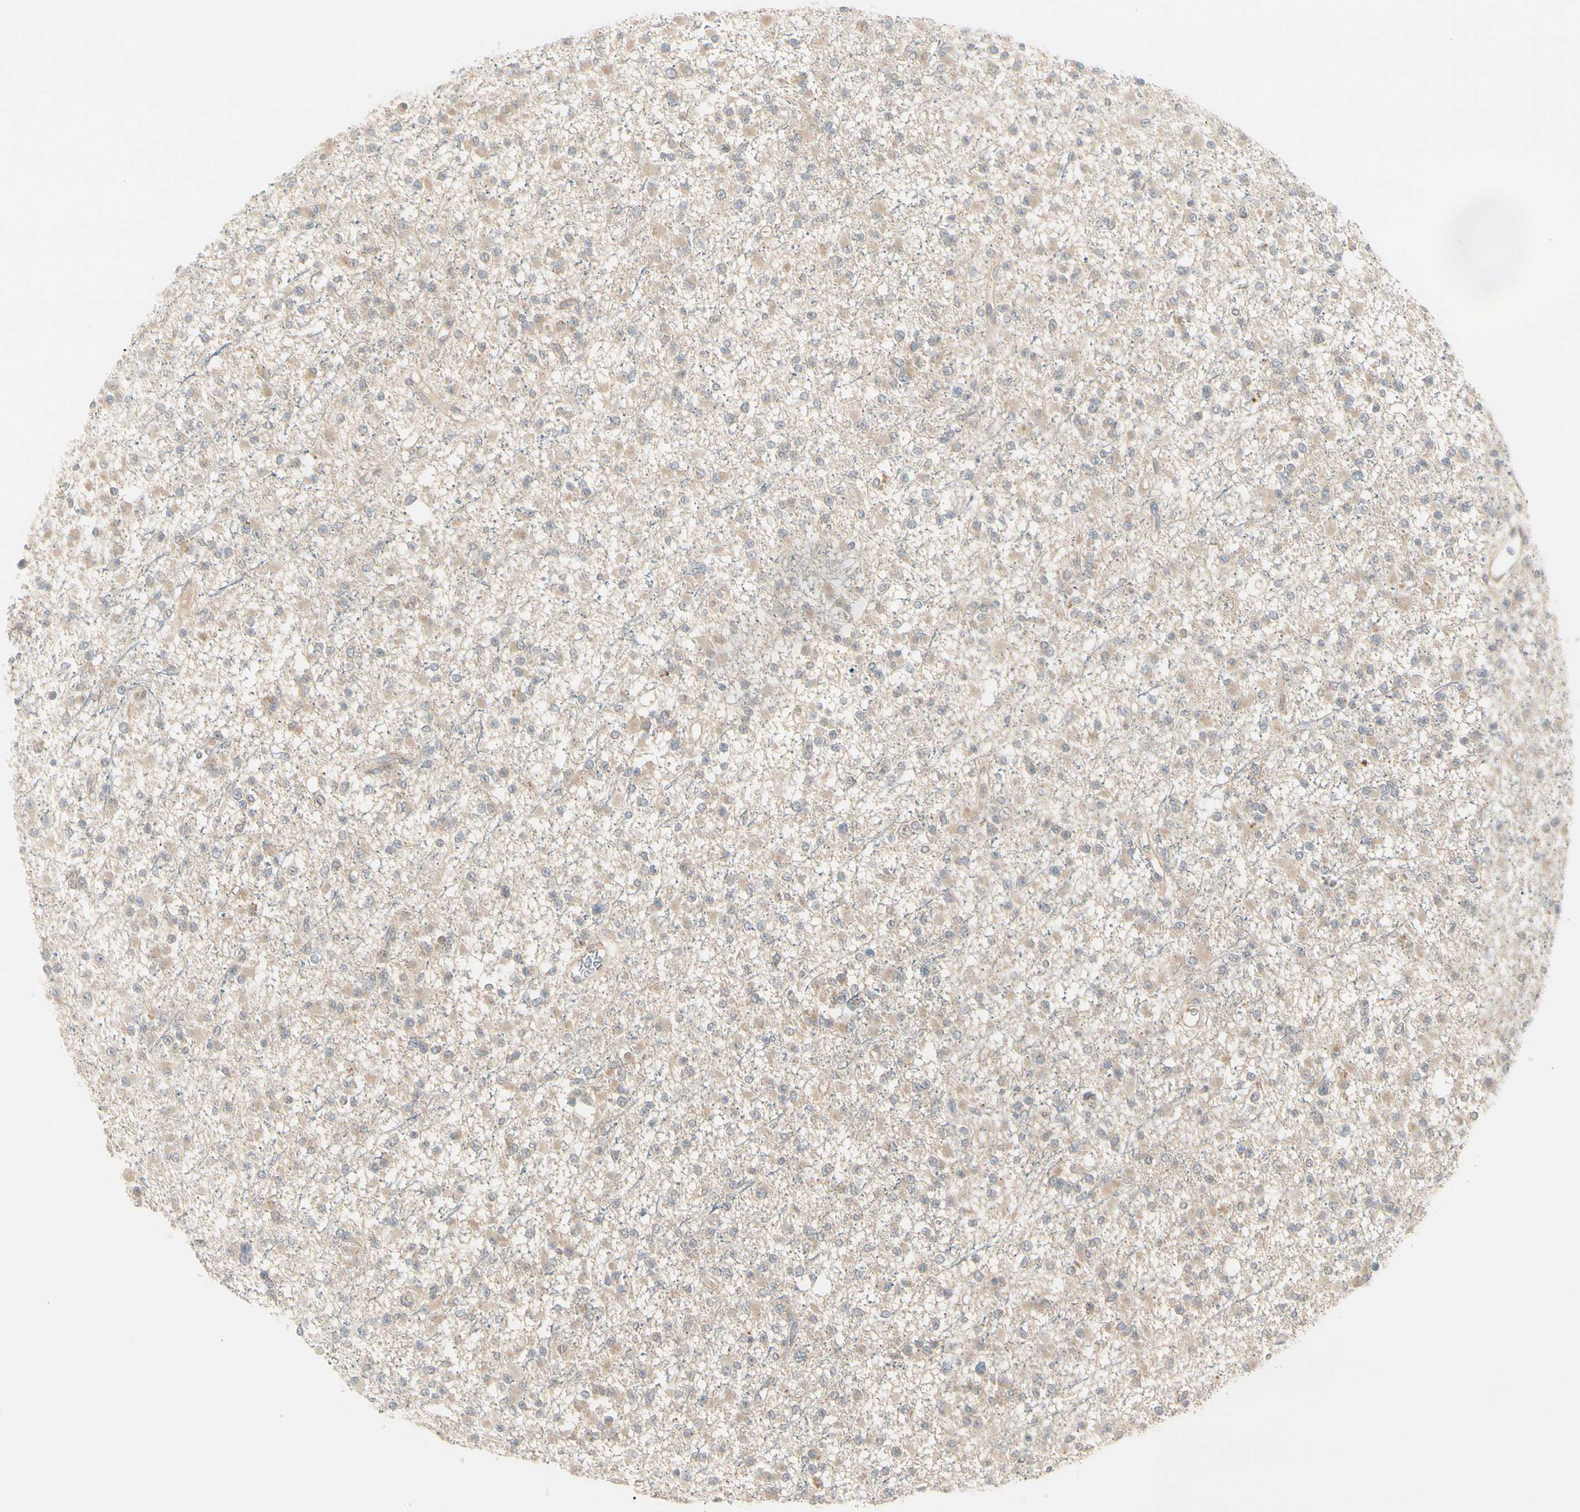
{"staining": {"intensity": "weak", "quantity": ">75%", "location": "cytoplasmic/membranous"}, "tissue": "glioma", "cell_type": "Tumor cells", "image_type": "cancer", "snomed": [{"axis": "morphology", "description": "Glioma, malignant, Low grade"}, {"axis": "topography", "description": "Brain"}], "caption": "Tumor cells exhibit low levels of weak cytoplasmic/membranous staining in about >75% of cells in human malignant low-grade glioma.", "gene": "F2R", "patient": {"sex": "female", "age": 22}}